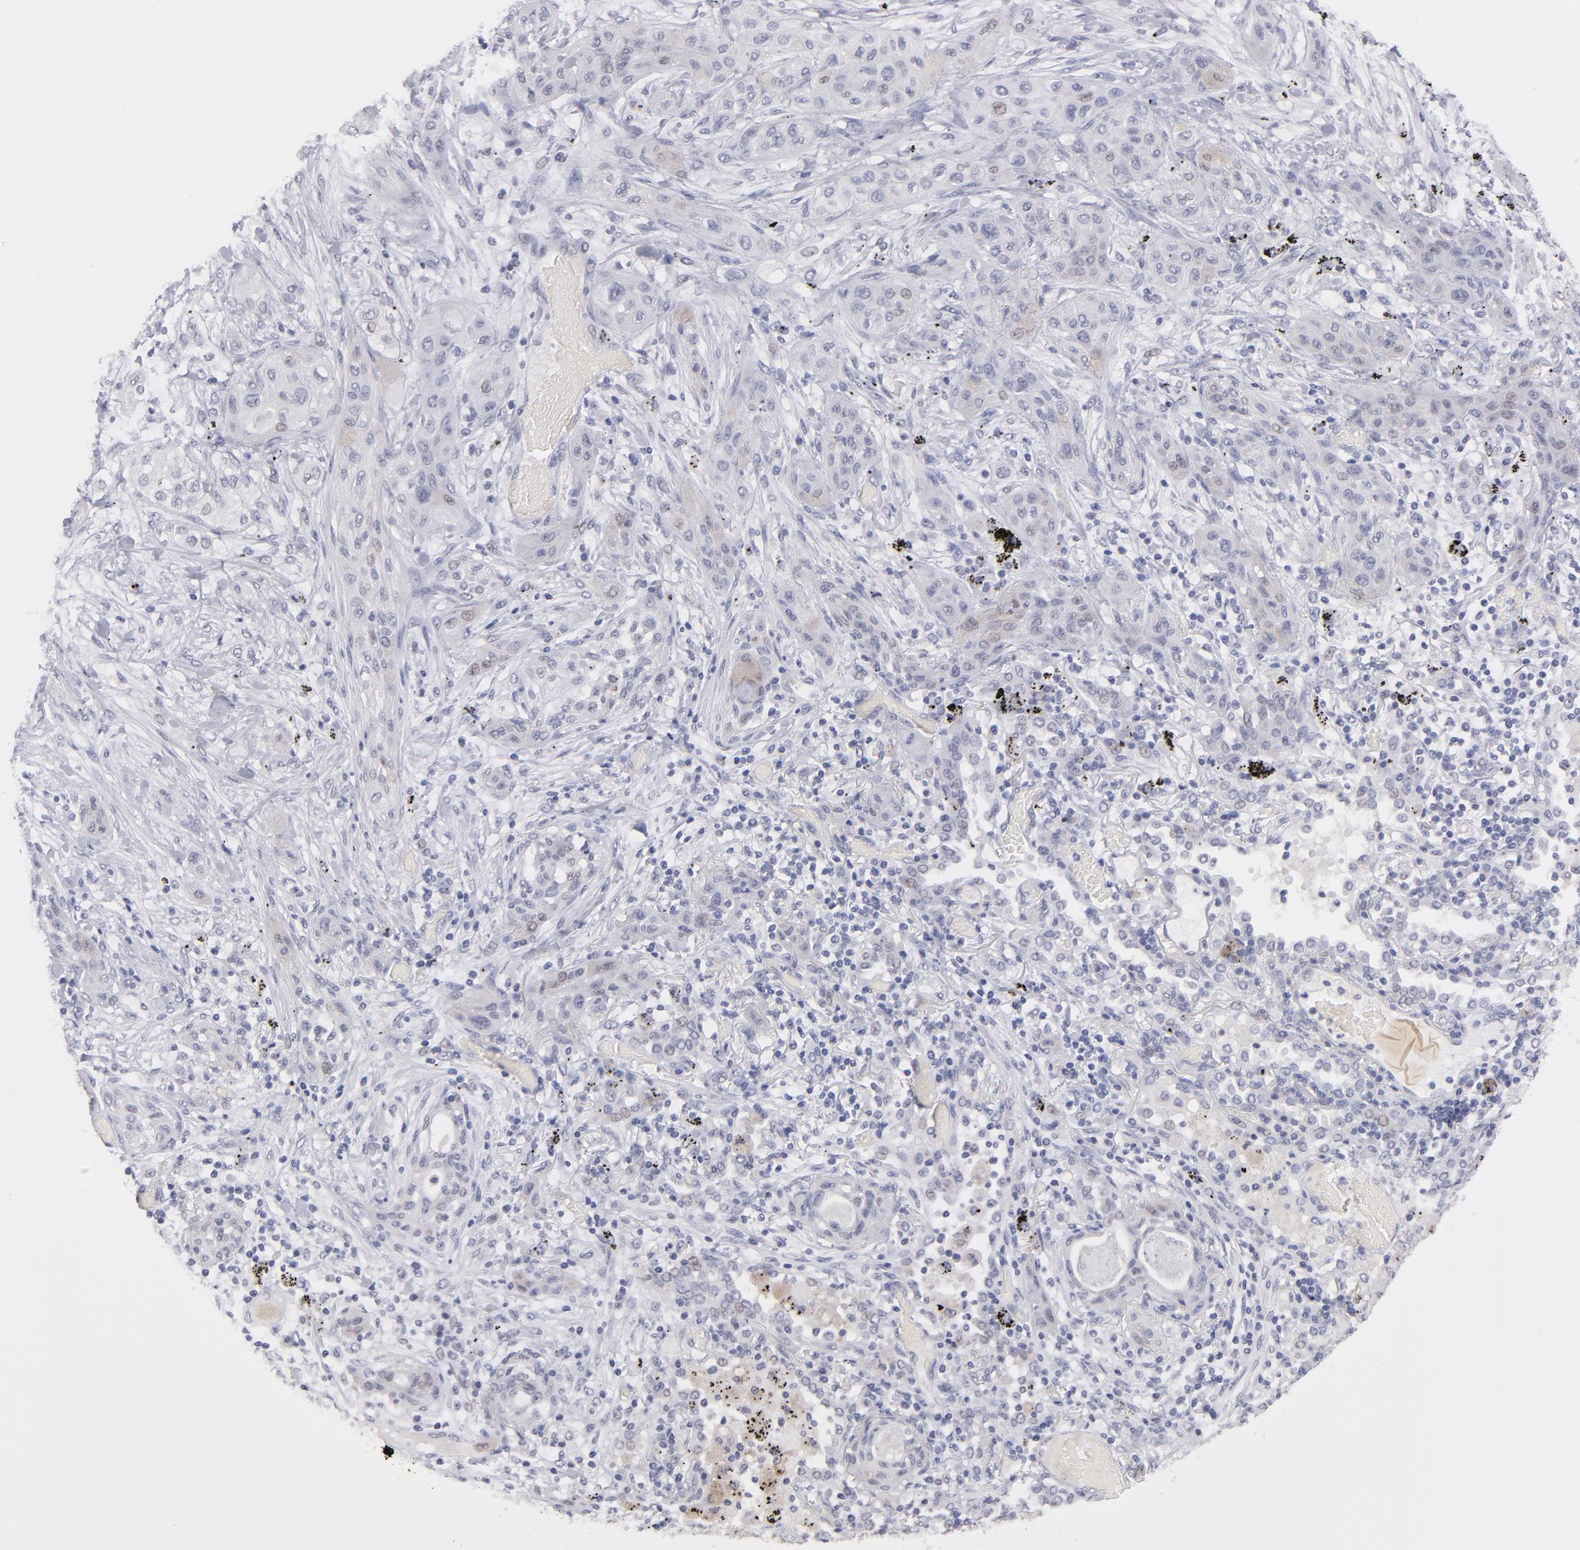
{"staining": {"intensity": "weak", "quantity": "<25%", "location": "nuclear"}, "tissue": "lung cancer", "cell_type": "Tumor cells", "image_type": "cancer", "snomed": [{"axis": "morphology", "description": "Squamous cell carcinoma, NOS"}, {"axis": "topography", "description": "Lung"}], "caption": "Squamous cell carcinoma (lung) was stained to show a protein in brown. There is no significant staining in tumor cells.", "gene": "TEX11", "patient": {"sex": "female", "age": 47}}